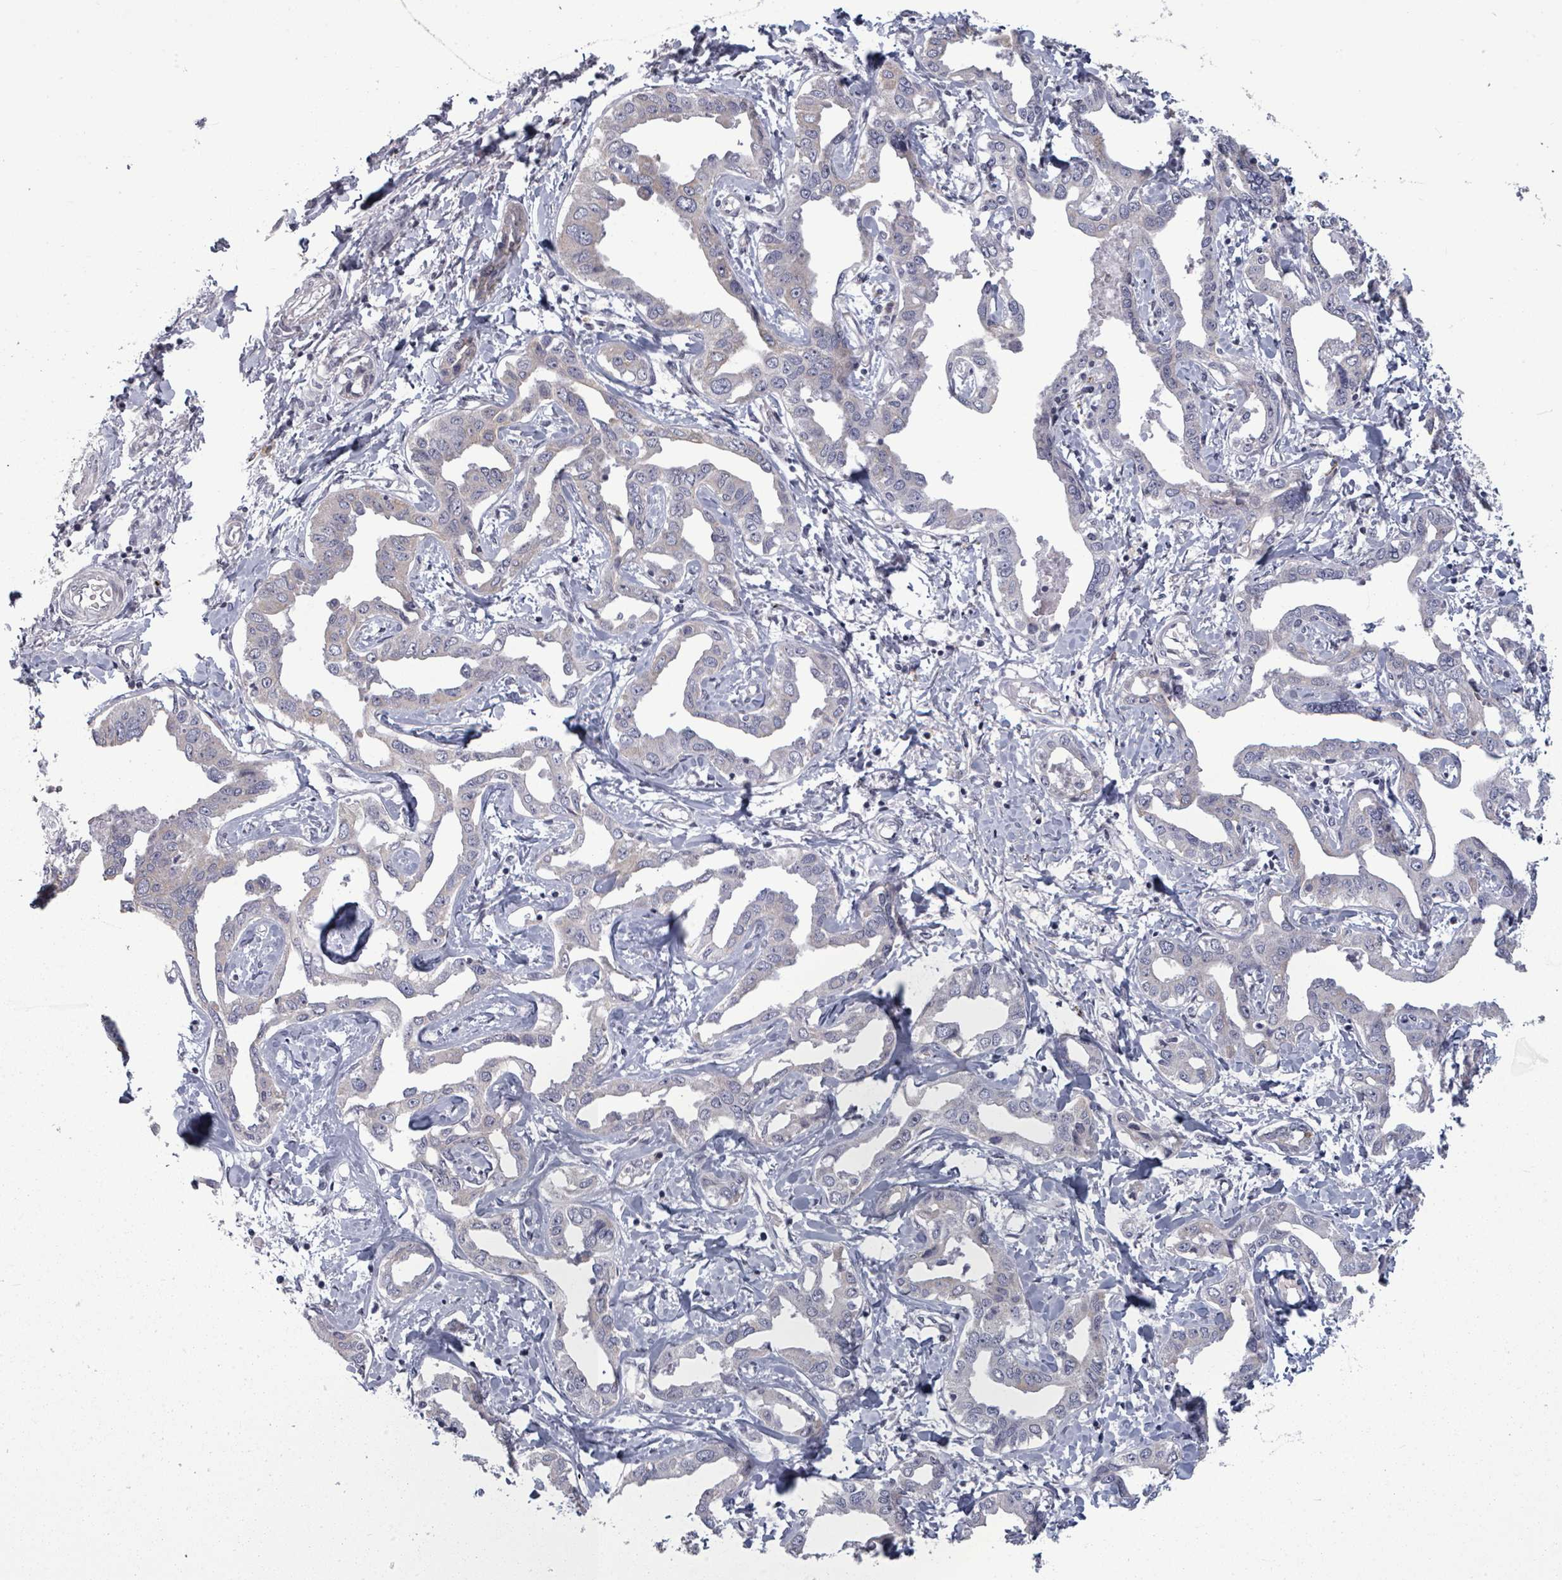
{"staining": {"intensity": "negative", "quantity": "none", "location": "none"}, "tissue": "liver cancer", "cell_type": "Tumor cells", "image_type": "cancer", "snomed": [{"axis": "morphology", "description": "Cholangiocarcinoma"}, {"axis": "topography", "description": "Liver"}], "caption": "This is an immunohistochemistry (IHC) micrograph of human liver cancer. There is no staining in tumor cells.", "gene": "ASB12", "patient": {"sex": "male", "age": 59}}